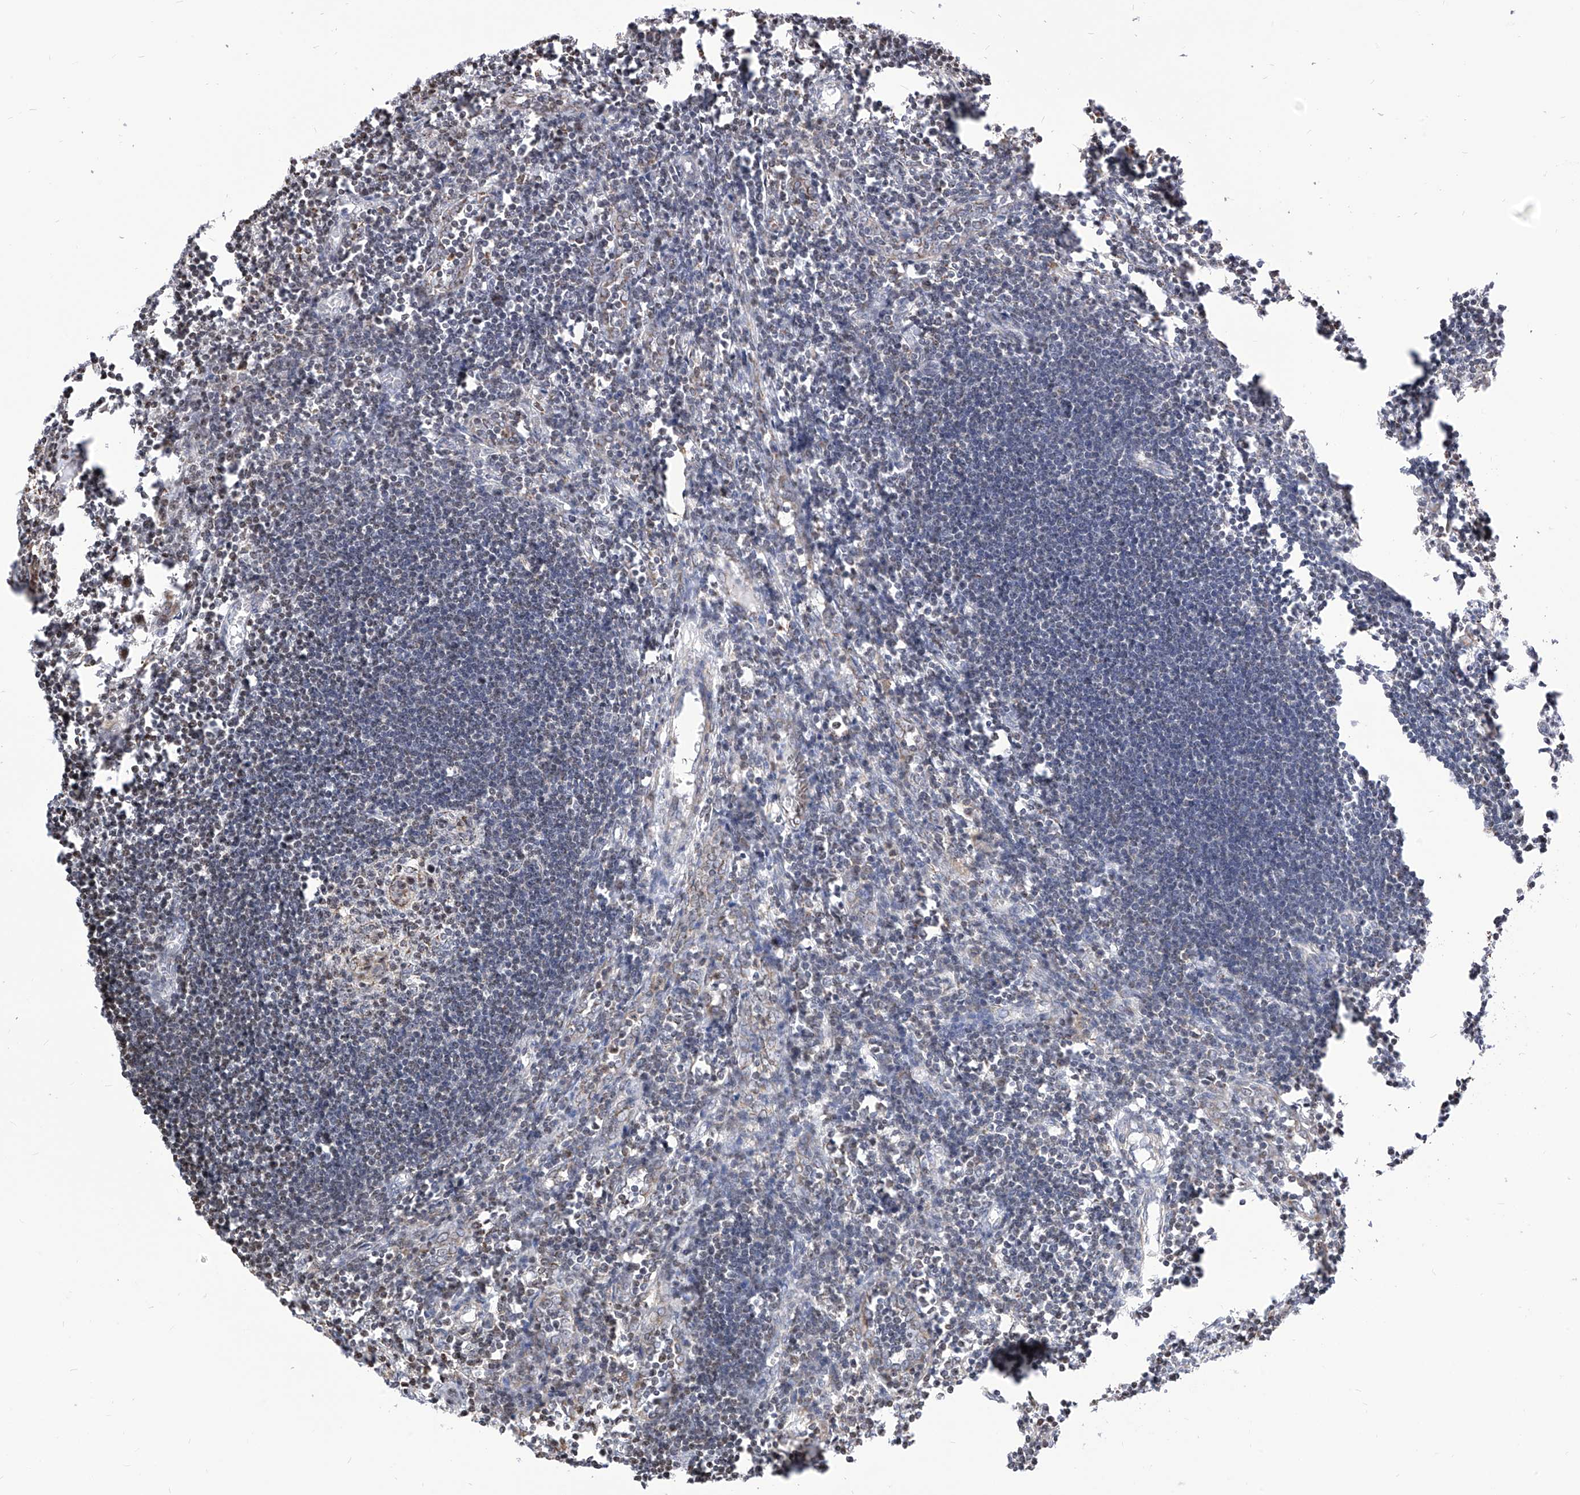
{"staining": {"intensity": "negative", "quantity": "none", "location": "none"}, "tissue": "lymph node", "cell_type": "Germinal center cells", "image_type": "normal", "snomed": [{"axis": "morphology", "description": "Normal tissue, NOS"}, {"axis": "morphology", "description": "Malignant melanoma, Metastatic site"}, {"axis": "topography", "description": "Lymph node"}], "caption": "Immunohistochemistry photomicrograph of unremarkable lymph node: lymph node stained with DAB demonstrates no significant protein positivity in germinal center cells.", "gene": "TTLL8", "patient": {"sex": "male", "age": 41}}